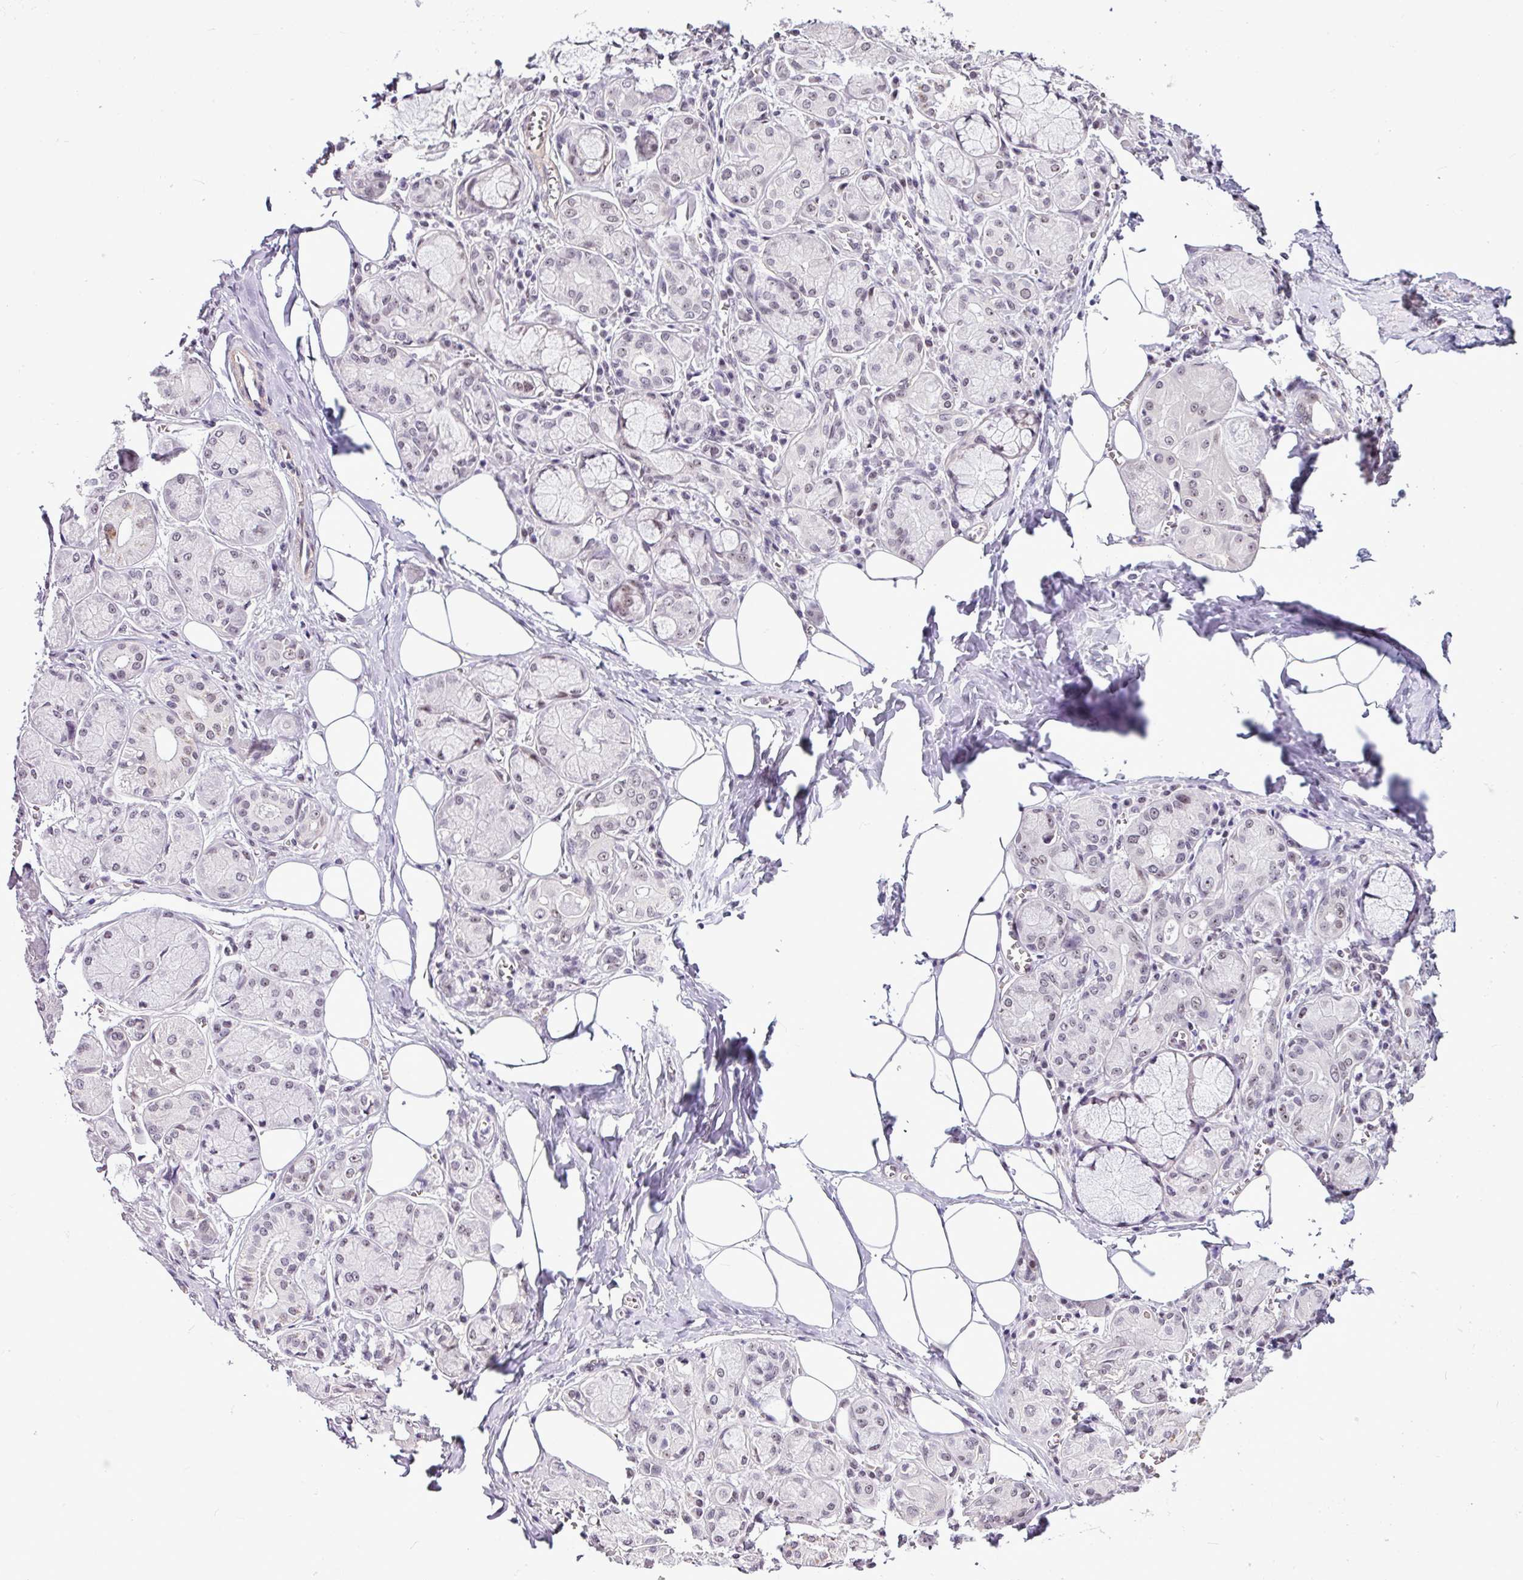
{"staining": {"intensity": "weak", "quantity": "25%-75%", "location": "nuclear"}, "tissue": "salivary gland", "cell_type": "Glandular cells", "image_type": "normal", "snomed": [{"axis": "morphology", "description": "Normal tissue, NOS"}, {"axis": "topography", "description": "Salivary gland"}], "caption": "This histopathology image shows immunohistochemistry (IHC) staining of unremarkable human salivary gland, with low weak nuclear staining in about 25%-75% of glandular cells.", "gene": "UTP18", "patient": {"sex": "male", "age": 74}}